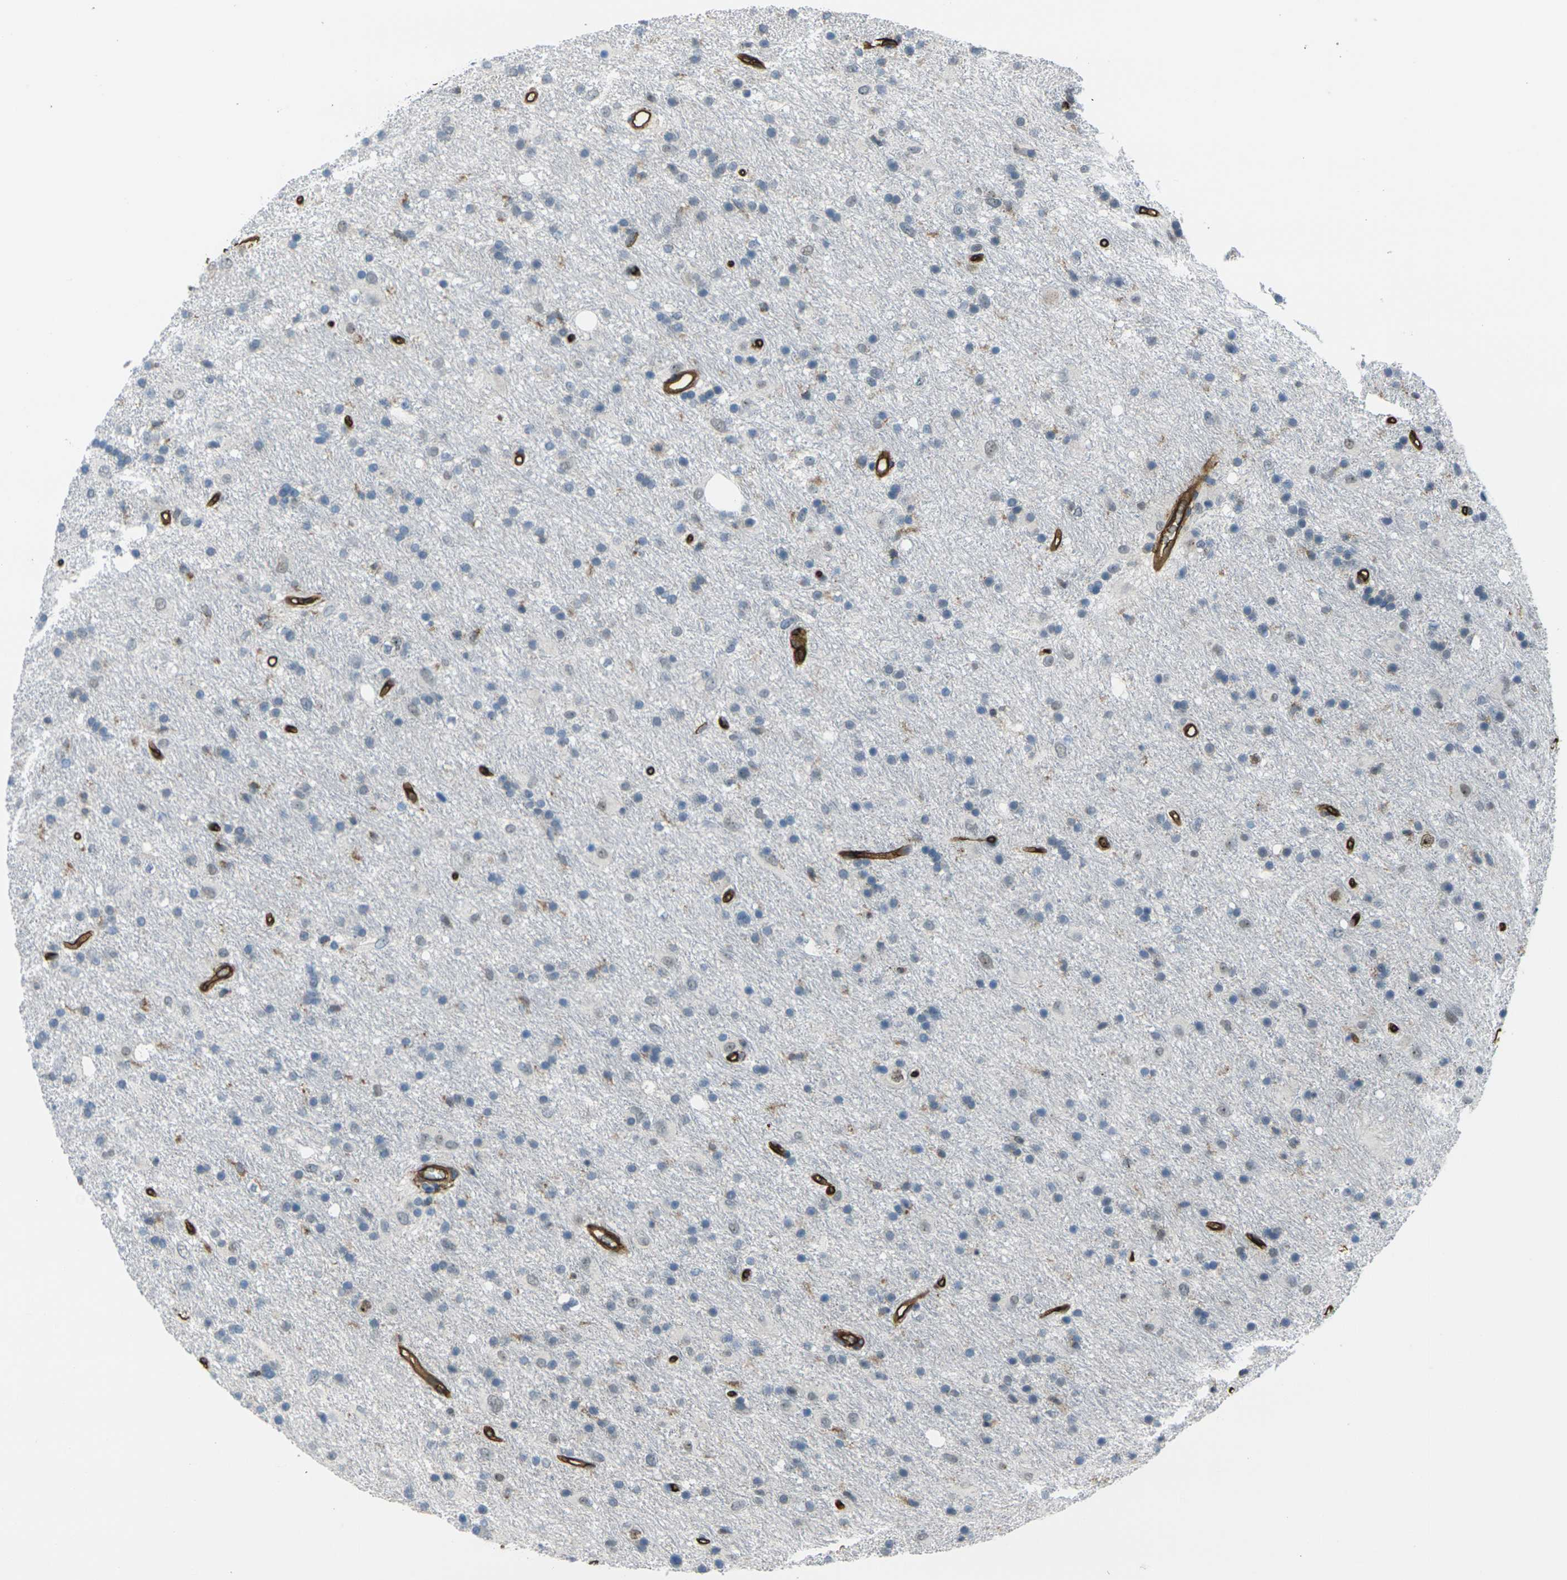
{"staining": {"intensity": "negative", "quantity": "none", "location": "none"}, "tissue": "glioma", "cell_type": "Tumor cells", "image_type": "cancer", "snomed": [{"axis": "morphology", "description": "Glioma, malignant, Low grade"}, {"axis": "topography", "description": "Brain"}], "caption": "Immunohistochemistry (IHC) of low-grade glioma (malignant) demonstrates no expression in tumor cells.", "gene": "HSPA12B", "patient": {"sex": "male", "age": 77}}